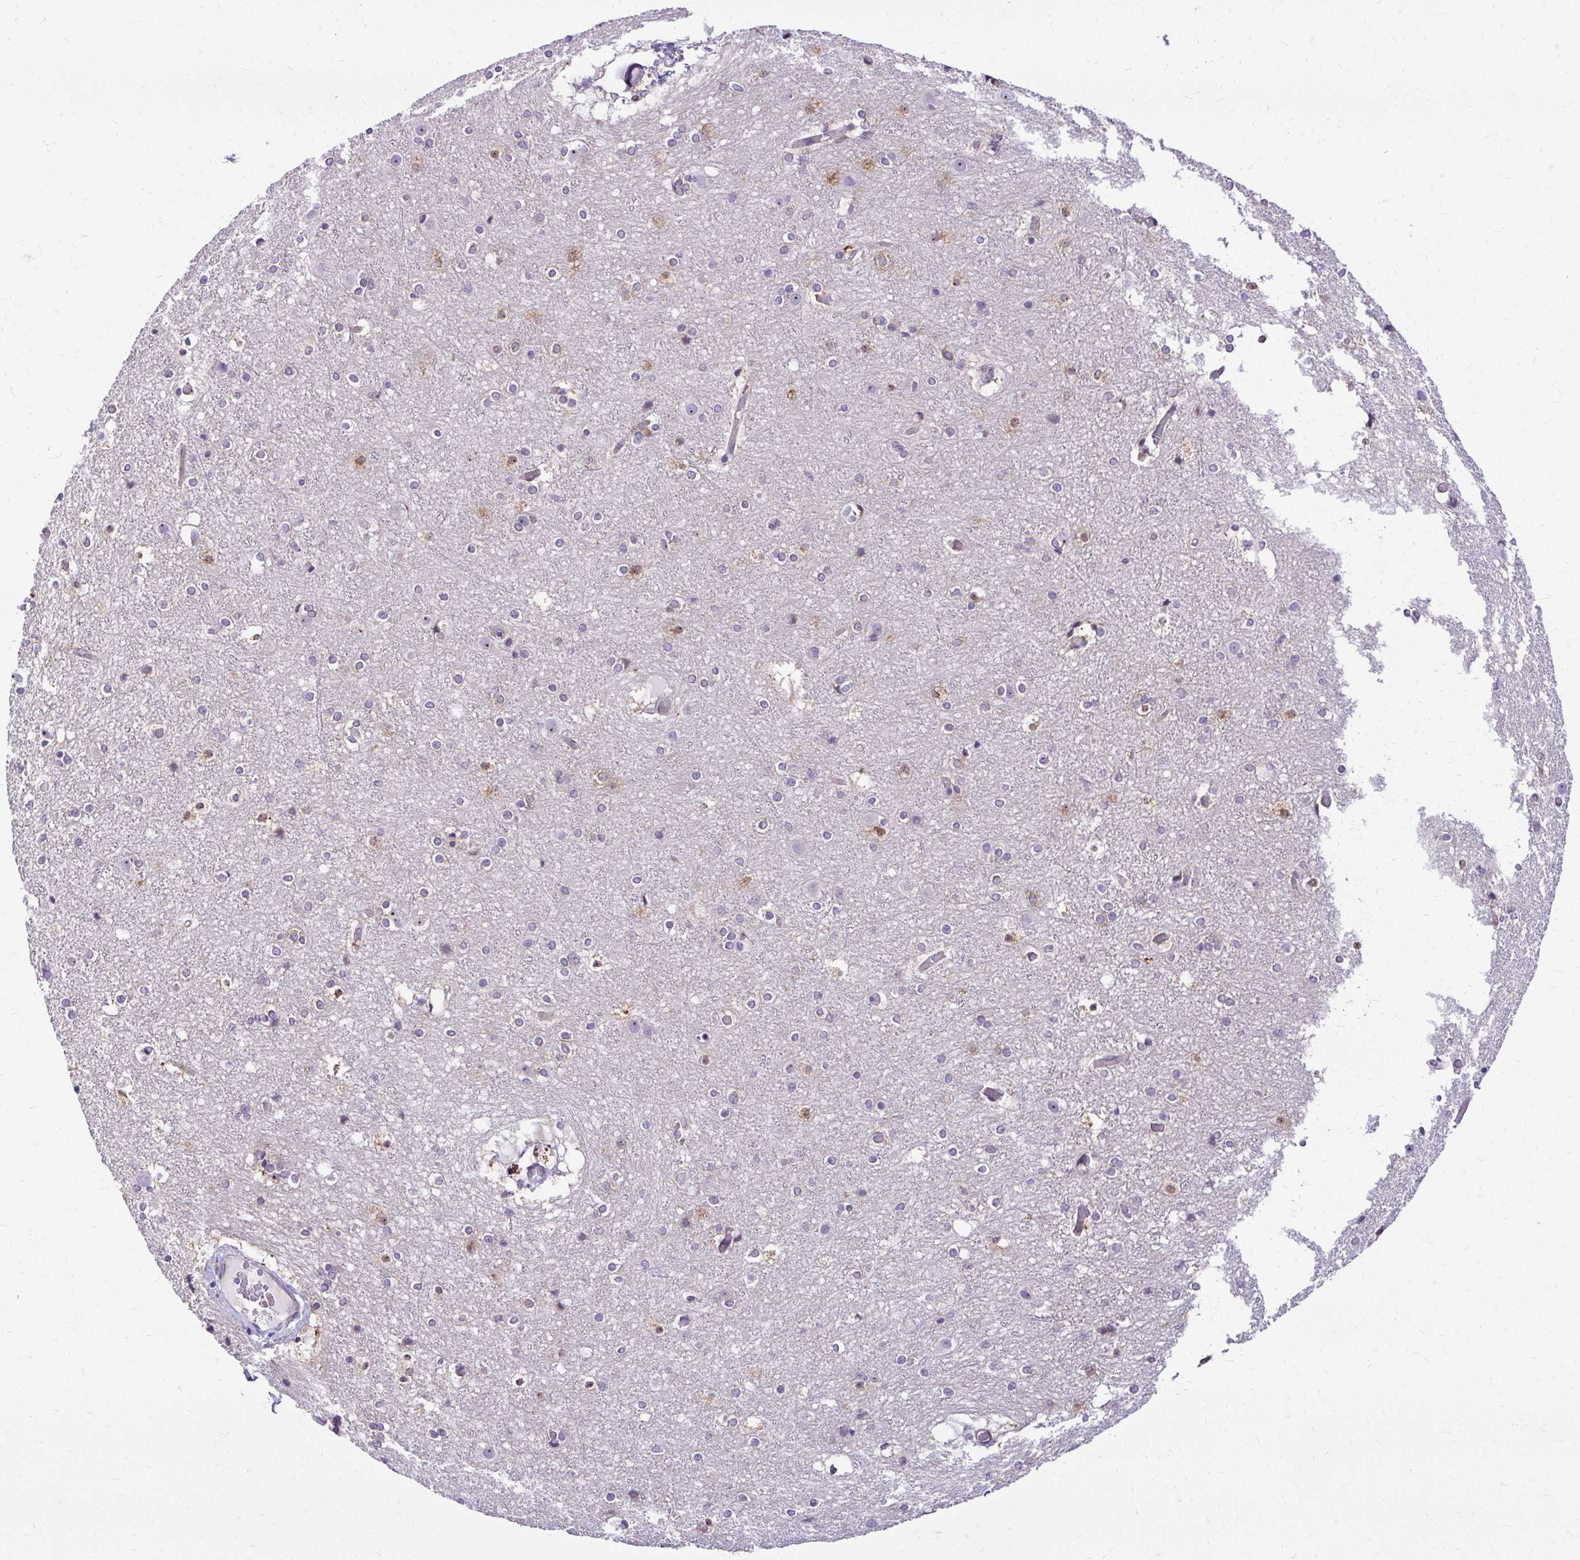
{"staining": {"intensity": "weak", "quantity": "<25%", "location": "cytoplasmic/membranous"}, "tissue": "cerebral cortex", "cell_type": "Endothelial cells", "image_type": "normal", "snomed": [{"axis": "morphology", "description": "Normal tissue, NOS"}, {"axis": "topography", "description": "Cerebral cortex"}], "caption": "This is an immunohistochemistry histopathology image of unremarkable human cerebral cortex. There is no expression in endothelial cells.", "gene": "NIFK", "patient": {"sex": "female", "age": 52}}